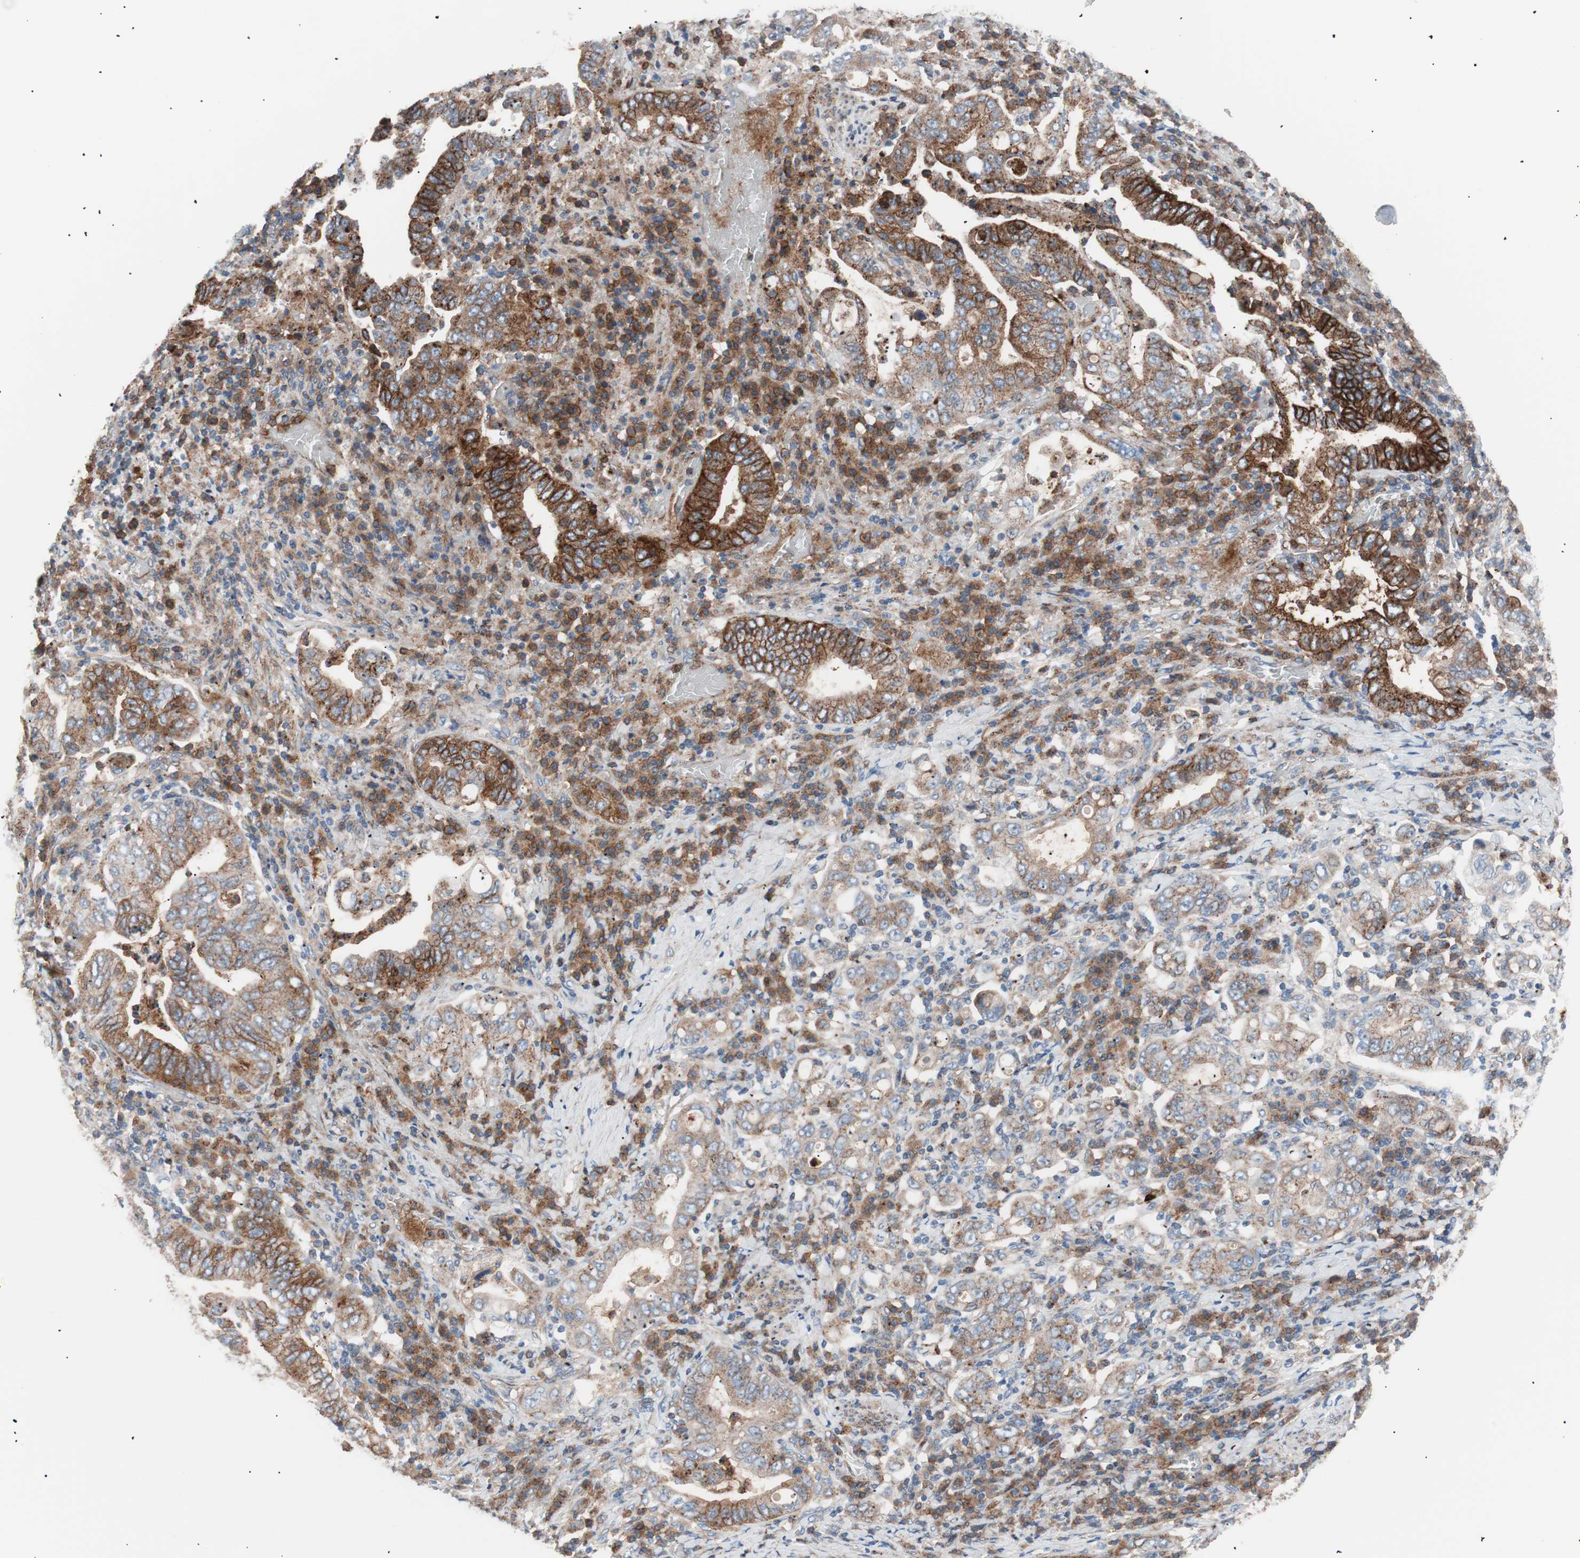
{"staining": {"intensity": "moderate", "quantity": ">75%", "location": "cytoplasmic/membranous"}, "tissue": "stomach cancer", "cell_type": "Tumor cells", "image_type": "cancer", "snomed": [{"axis": "morphology", "description": "Normal tissue, NOS"}, {"axis": "morphology", "description": "Adenocarcinoma, NOS"}, {"axis": "topography", "description": "Esophagus"}, {"axis": "topography", "description": "Stomach, upper"}, {"axis": "topography", "description": "Peripheral nerve tissue"}], "caption": "Brown immunohistochemical staining in human stomach adenocarcinoma displays moderate cytoplasmic/membranous staining in approximately >75% of tumor cells.", "gene": "FLOT2", "patient": {"sex": "male", "age": 62}}